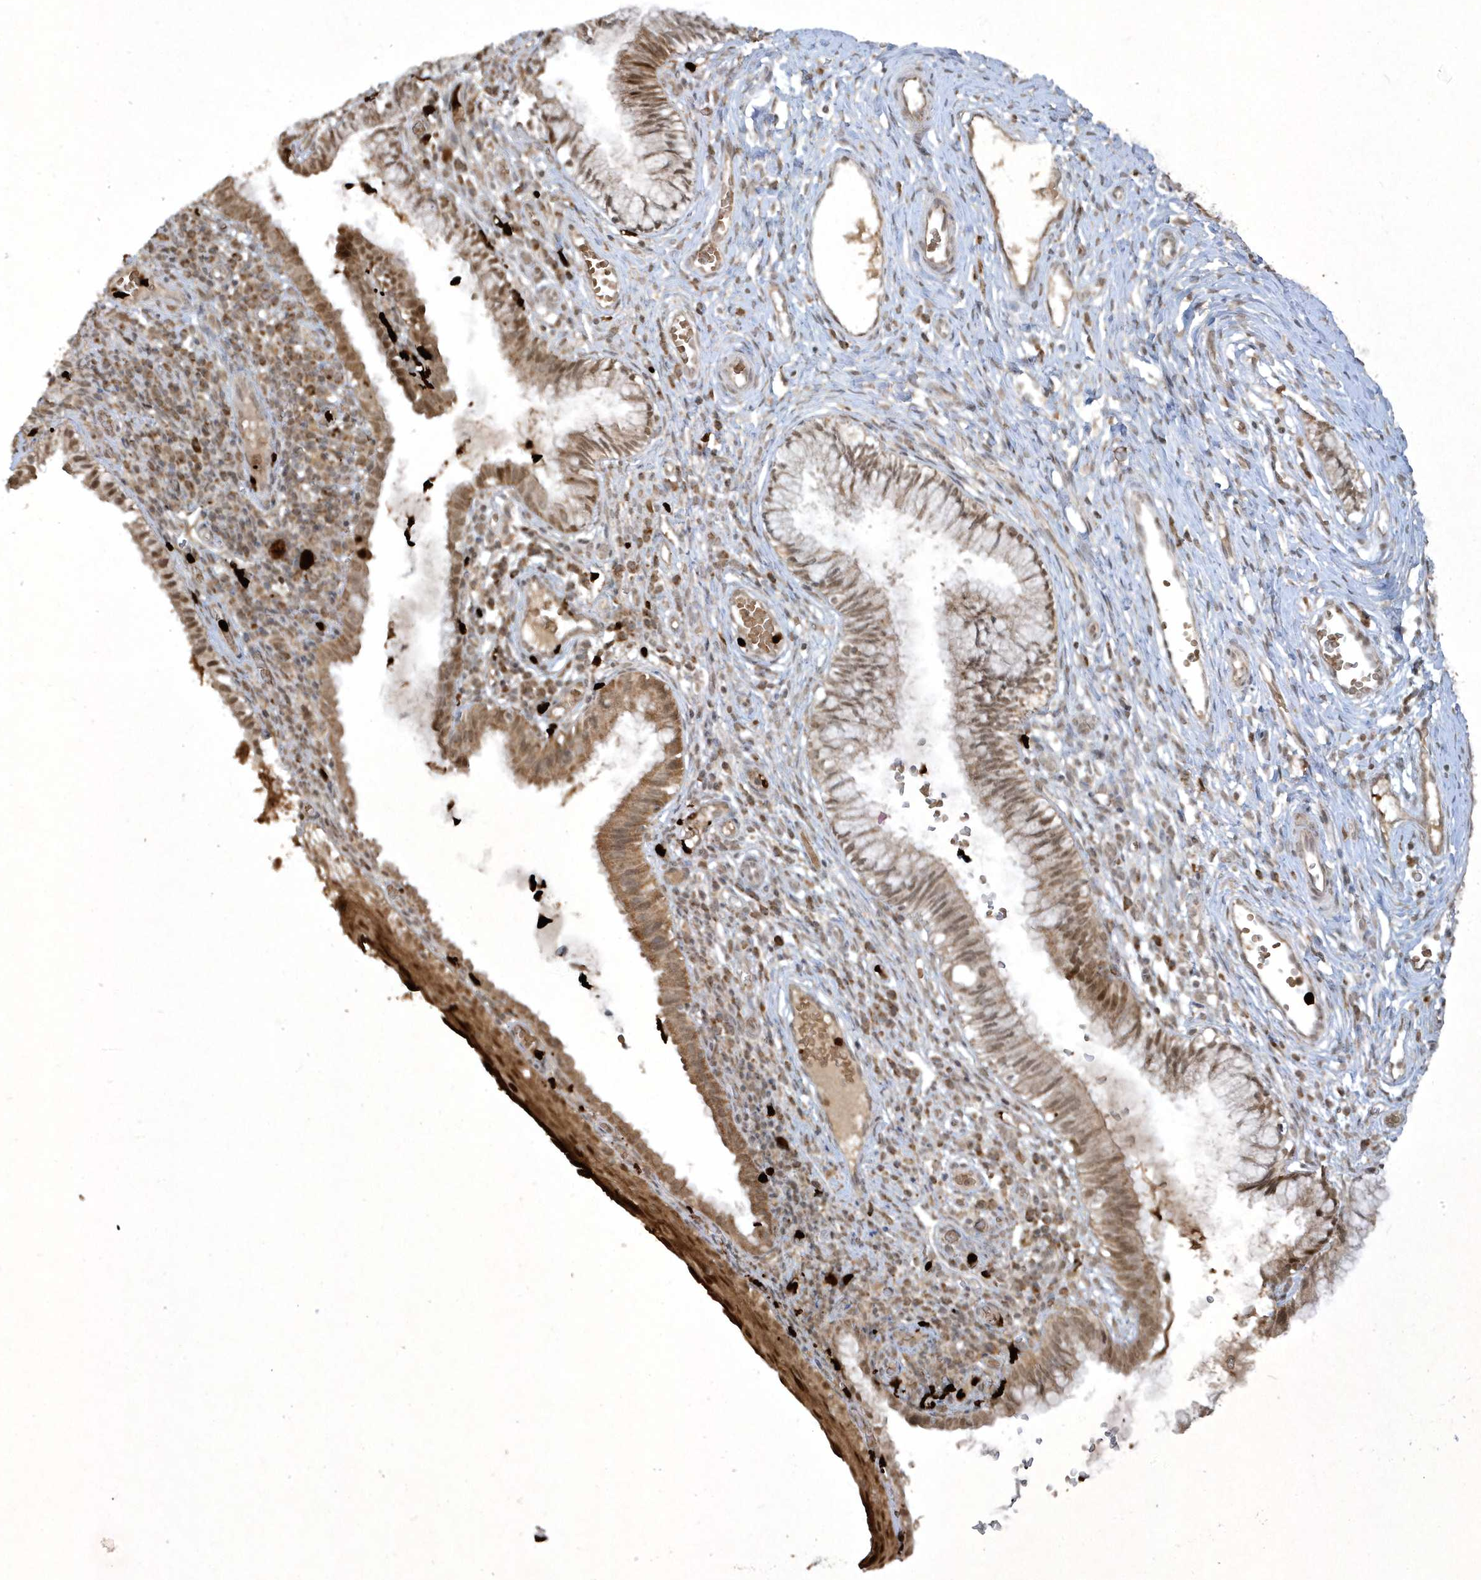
{"staining": {"intensity": "moderate", "quantity": "25%-75%", "location": "cytoplasmic/membranous"}, "tissue": "cervix", "cell_type": "Glandular cells", "image_type": "normal", "snomed": [{"axis": "morphology", "description": "Normal tissue, NOS"}, {"axis": "topography", "description": "Cervix"}], "caption": "Protein staining displays moderate cytoplasmic/membranous positivity in about 25%-75% of glandular cells in normal cervix. The staining was performed using DAB (3,3'-diaminobenzidine), with brown indicating positive protein expression. Nuclei are stained blue with hematoxylin.", "gene": "ZNF213", "patient": {"sex": "female", "age": 27}}